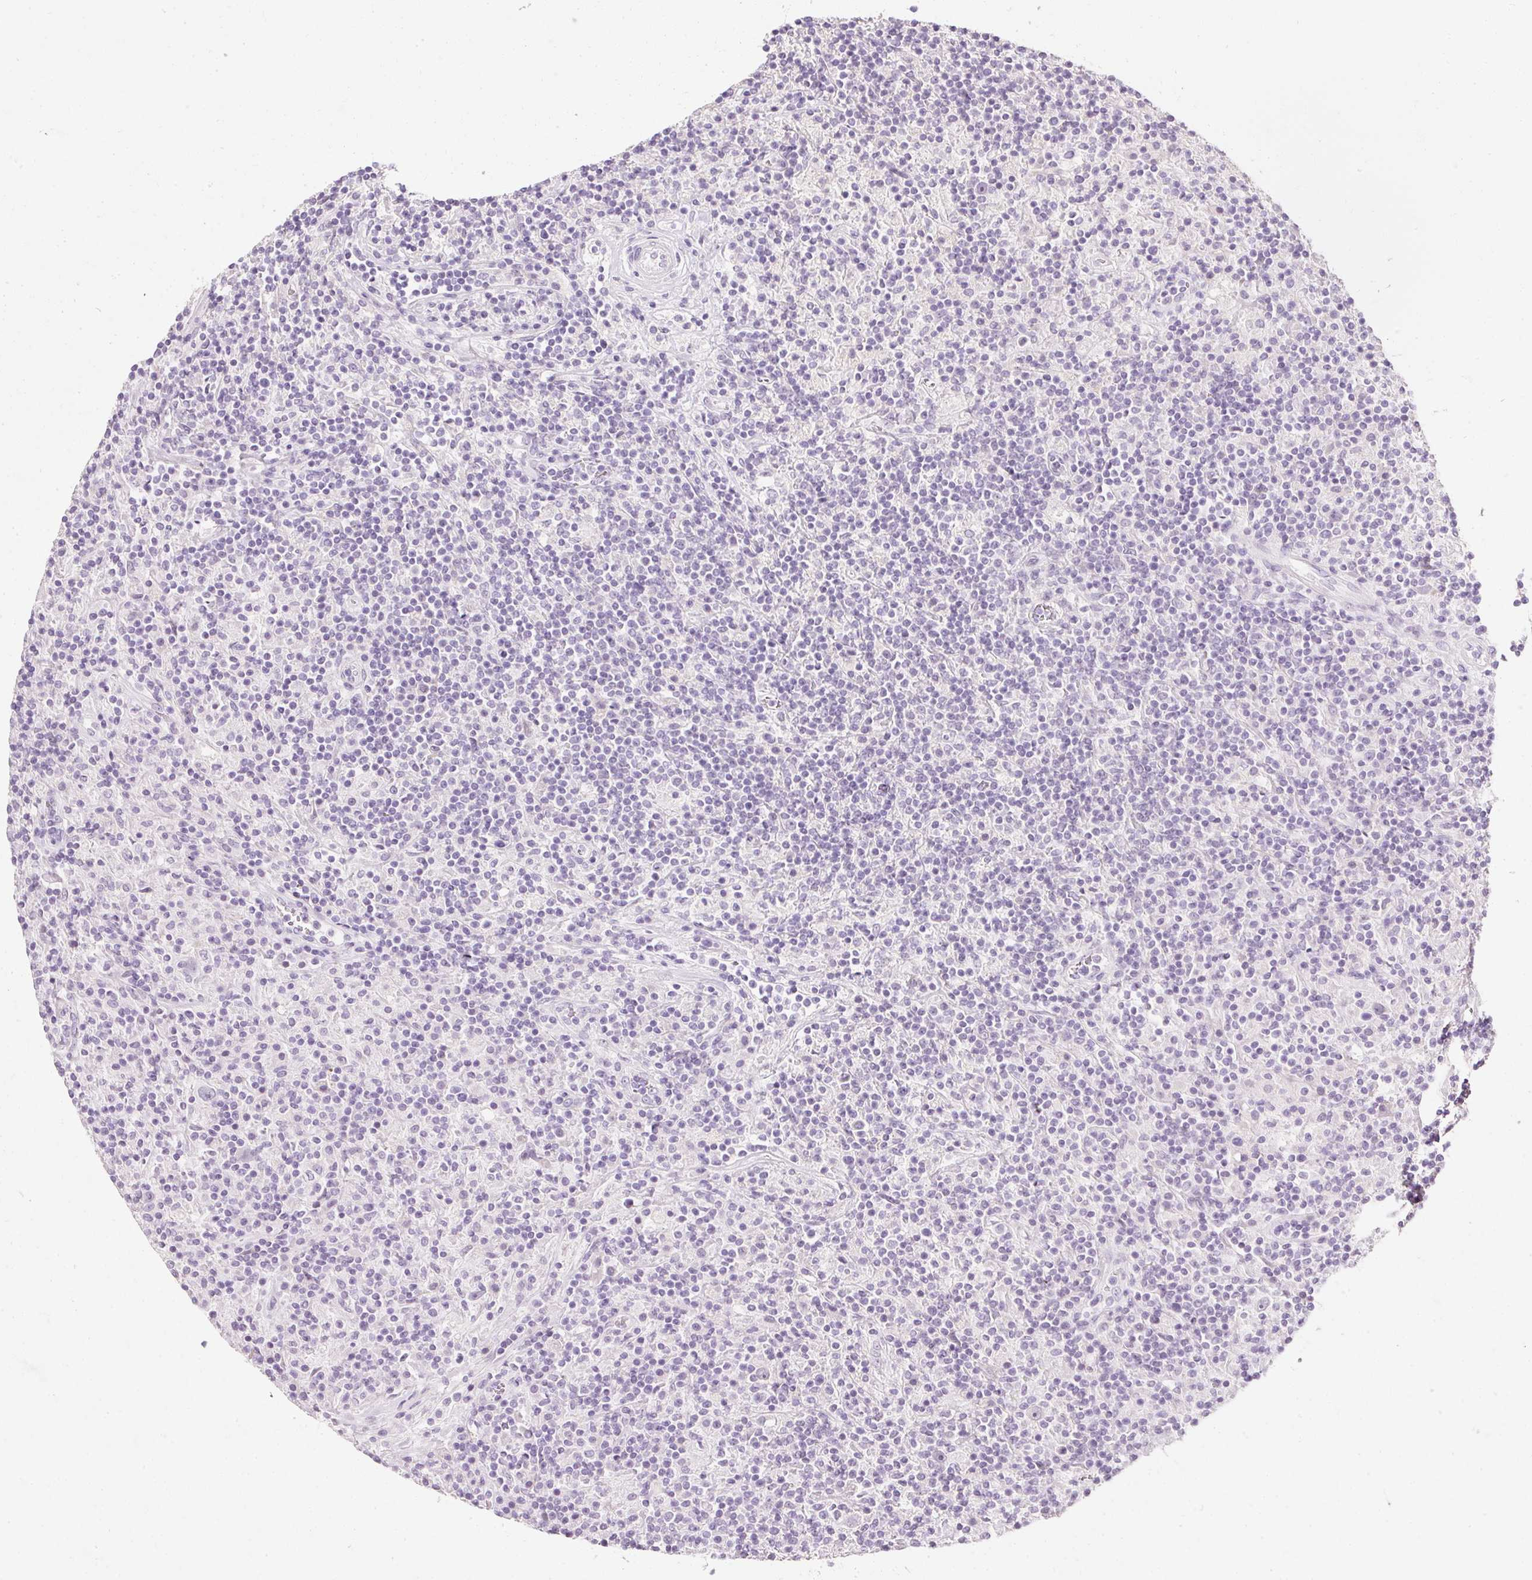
{"staining": {"intensity": "negative", "quantity": "none", "location": "none"}, "tissue": "lymphoma", "cell_type": "Tumor cells", "image_type": "cancer", "snomed": [{"axis": "morphology", "description": "Hodgkin's disease, NOS"}, {"axis": "topography", "description": "Lymph node"}], "caption": "The micrograph shows no significant positivity in tumor cells of Hodgkin's disease. (DAB (3,3'-diaminobenzidine) immunohistochemistry (IHC), high magnification).", "gene": "ELAVL3", "patient": {"sex": "male", "age": 70}}